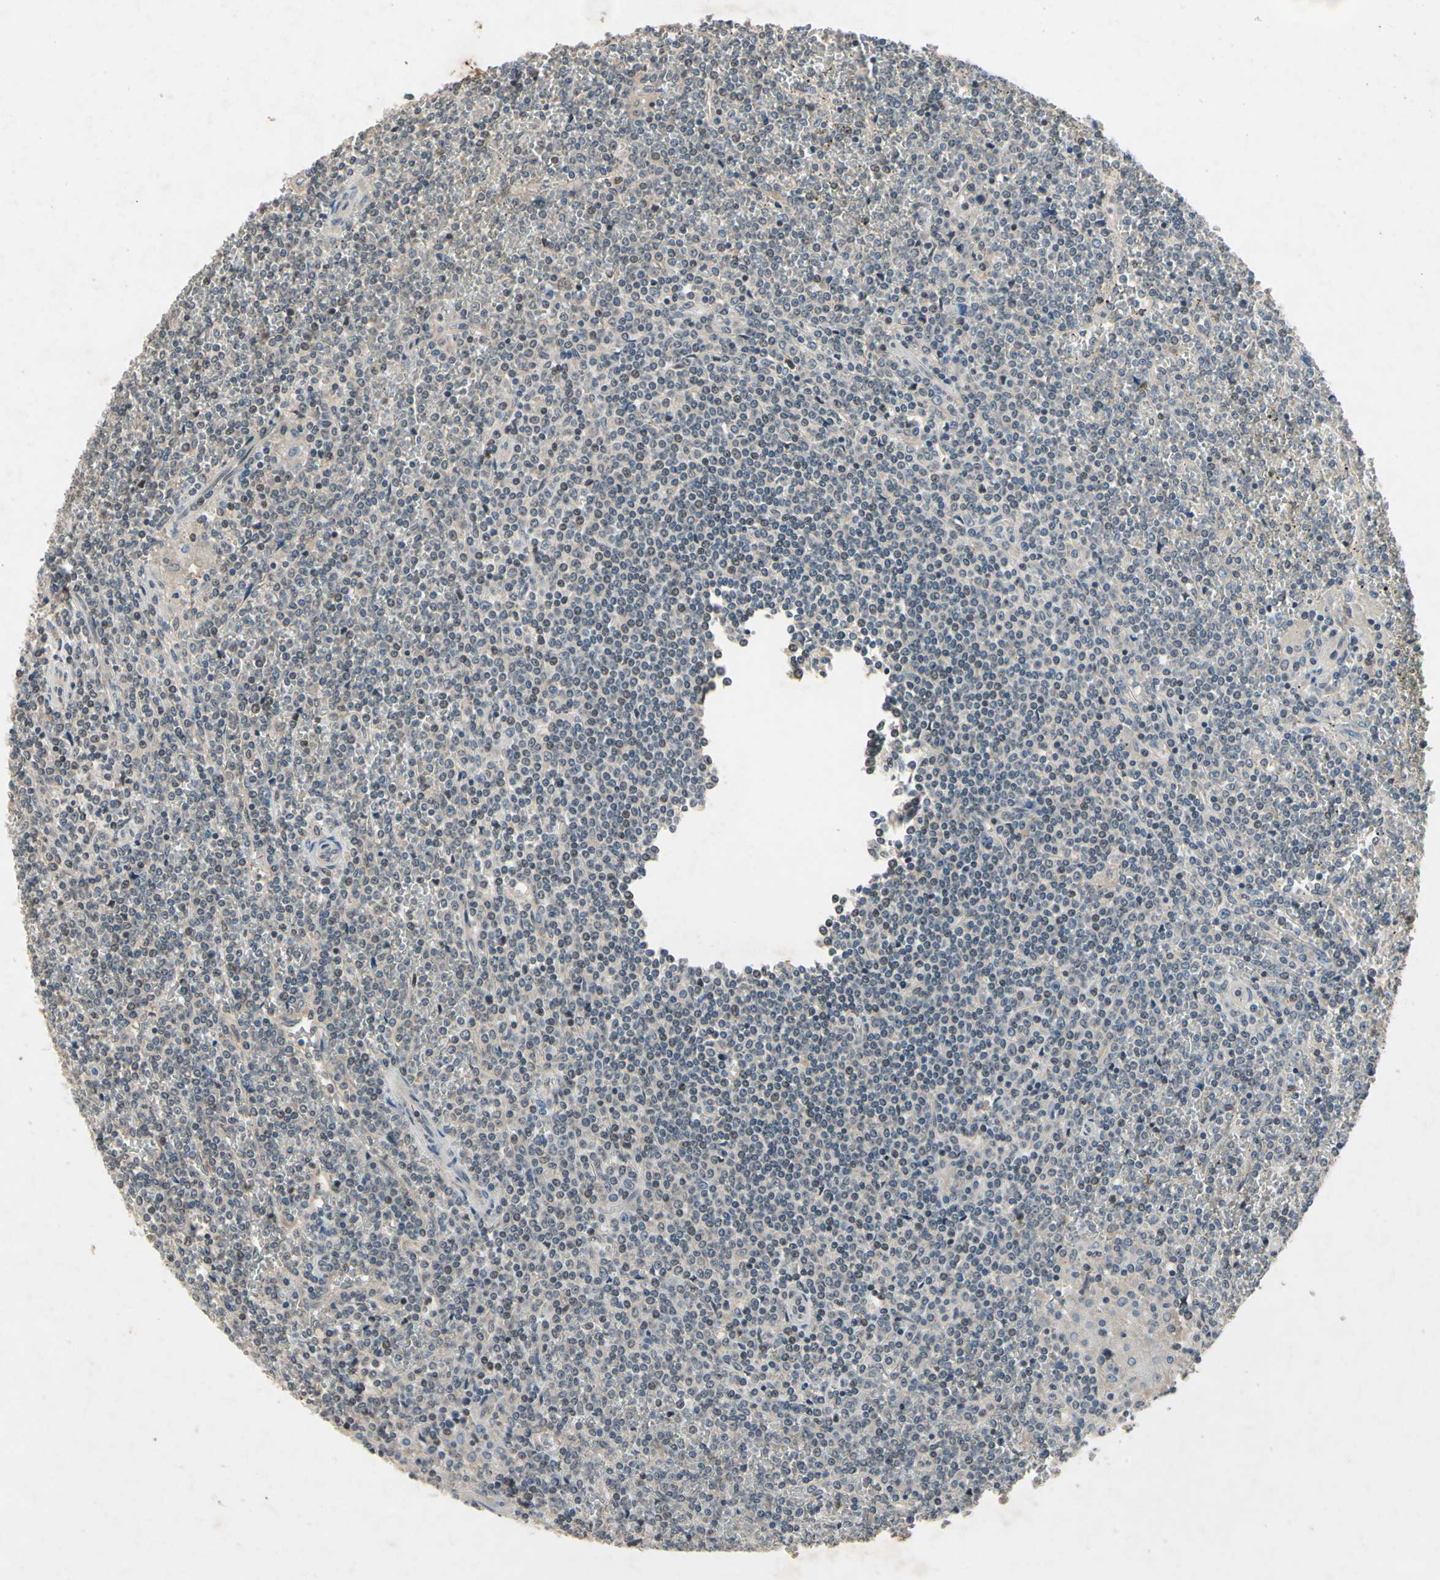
{"staining": {"intensity": "weak", "quantity": "<25%", "location": "cytoplasmic/membranous"}, "tissue": "lymphoma", "cell_type": "Tumor cells", "image_type": "cancer", "snomed": [{"axis": "morphology", "description": "Malignant lymphoma, non-Hodgkin's type, Low grade"}, {"axis": "topography", "description": "Spleen"}], "caption": "Histopathology image shows no protein staining in tumor cells of low-grade malignant lymphoma, non-Hodgkin's type tissue. (DAB IHC visualized using brightfield microscopy, high magnification).", "gene": "DPY19L3", "patient": {"sex": "female", "age": 19}}